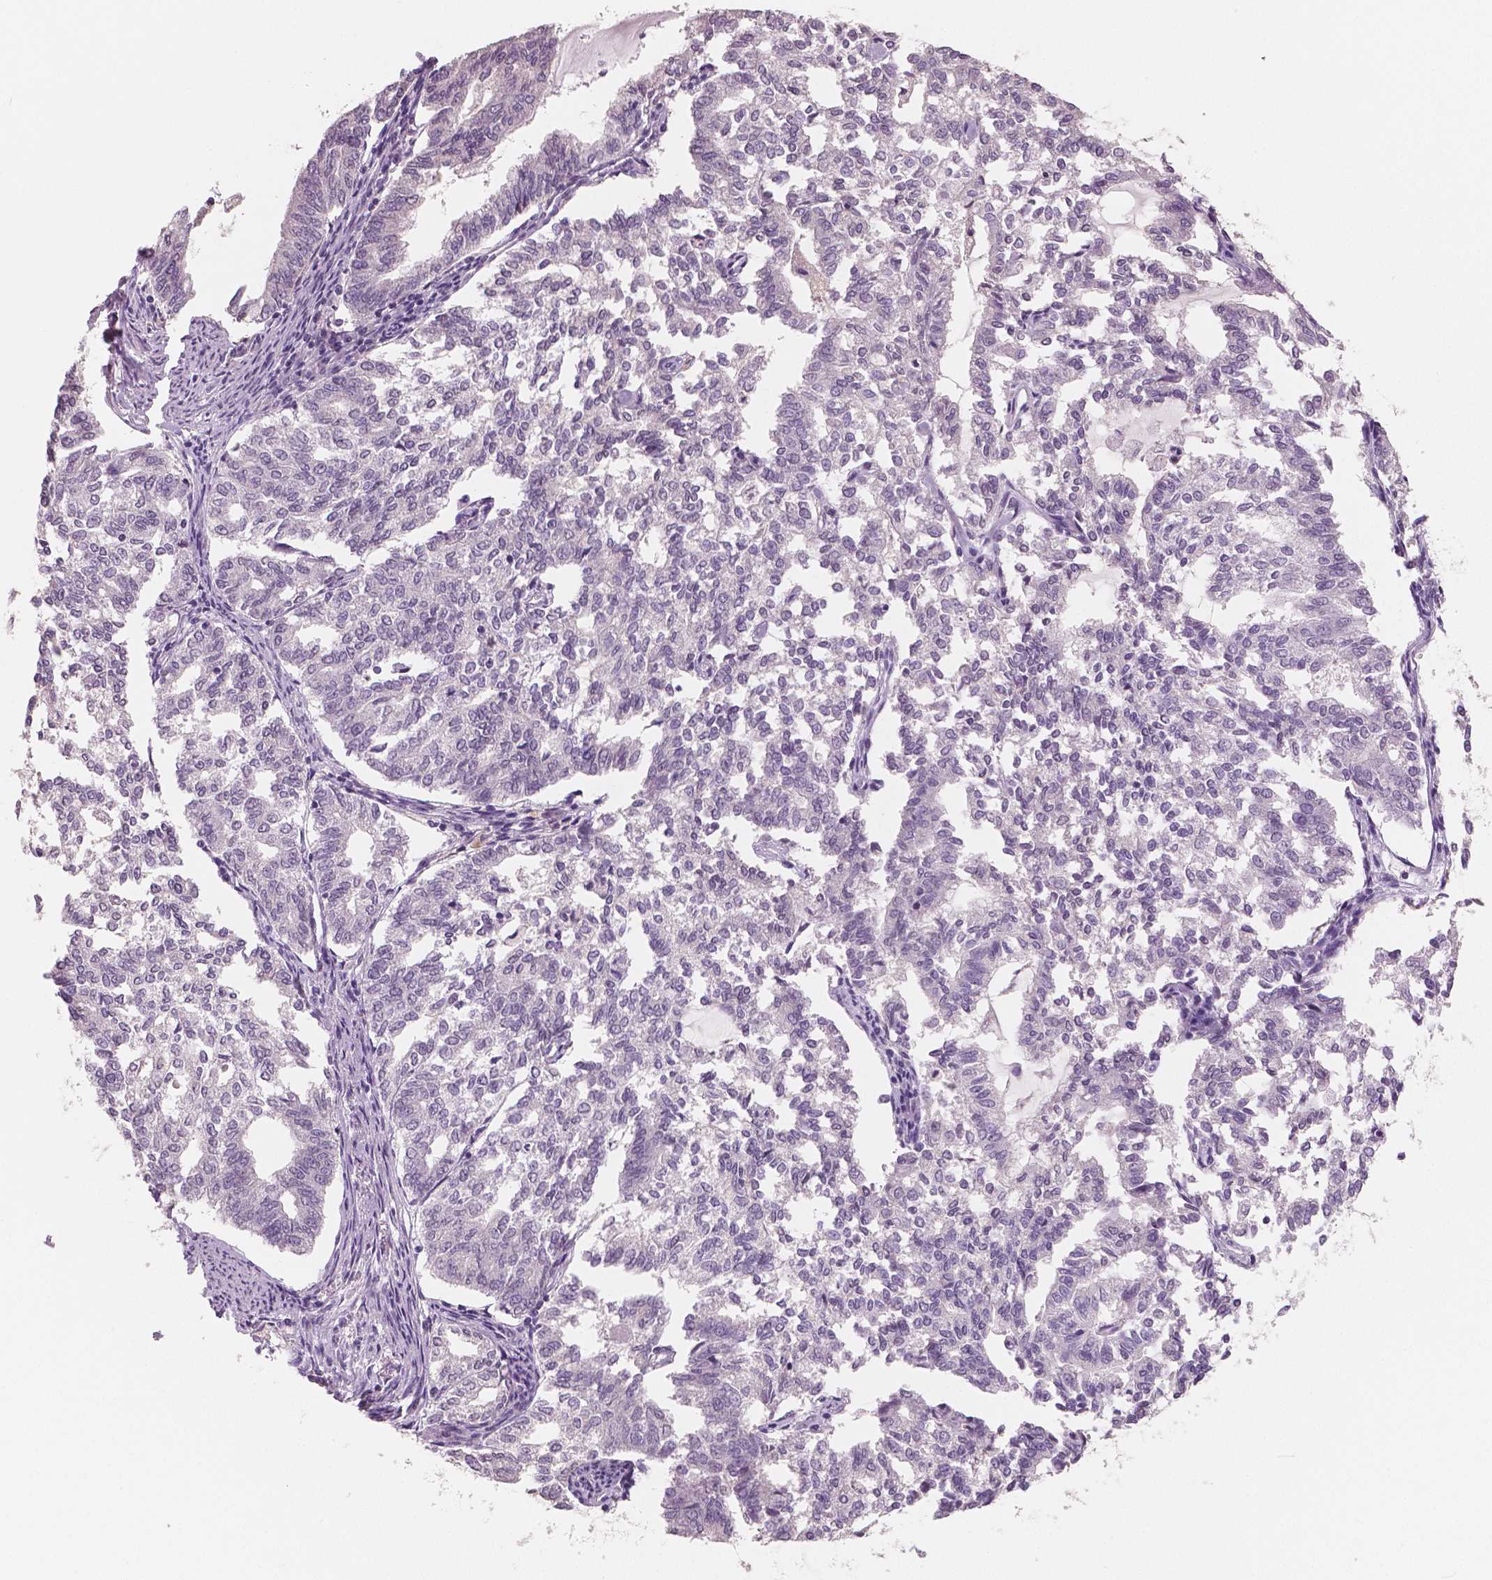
{"staining": {"intensity": "negative", "quantity": "none", "location": "none"}, "tissue": "endometrial cancer", "cell_type": "Tumor cells", "image_type": "cancer", "snomed": [{"axis": "morphology", "description": "Adenocarcinoma, NOS"}, {"axis": "topography", "description": "Endometrium"}], "caption": "Immunohistochemical staining of human adenocarcinoma (endometrial) shows no significant expression in tumor cells.", "gene": "NECAB1", "patient": {"sex": "female", "age": 79}}